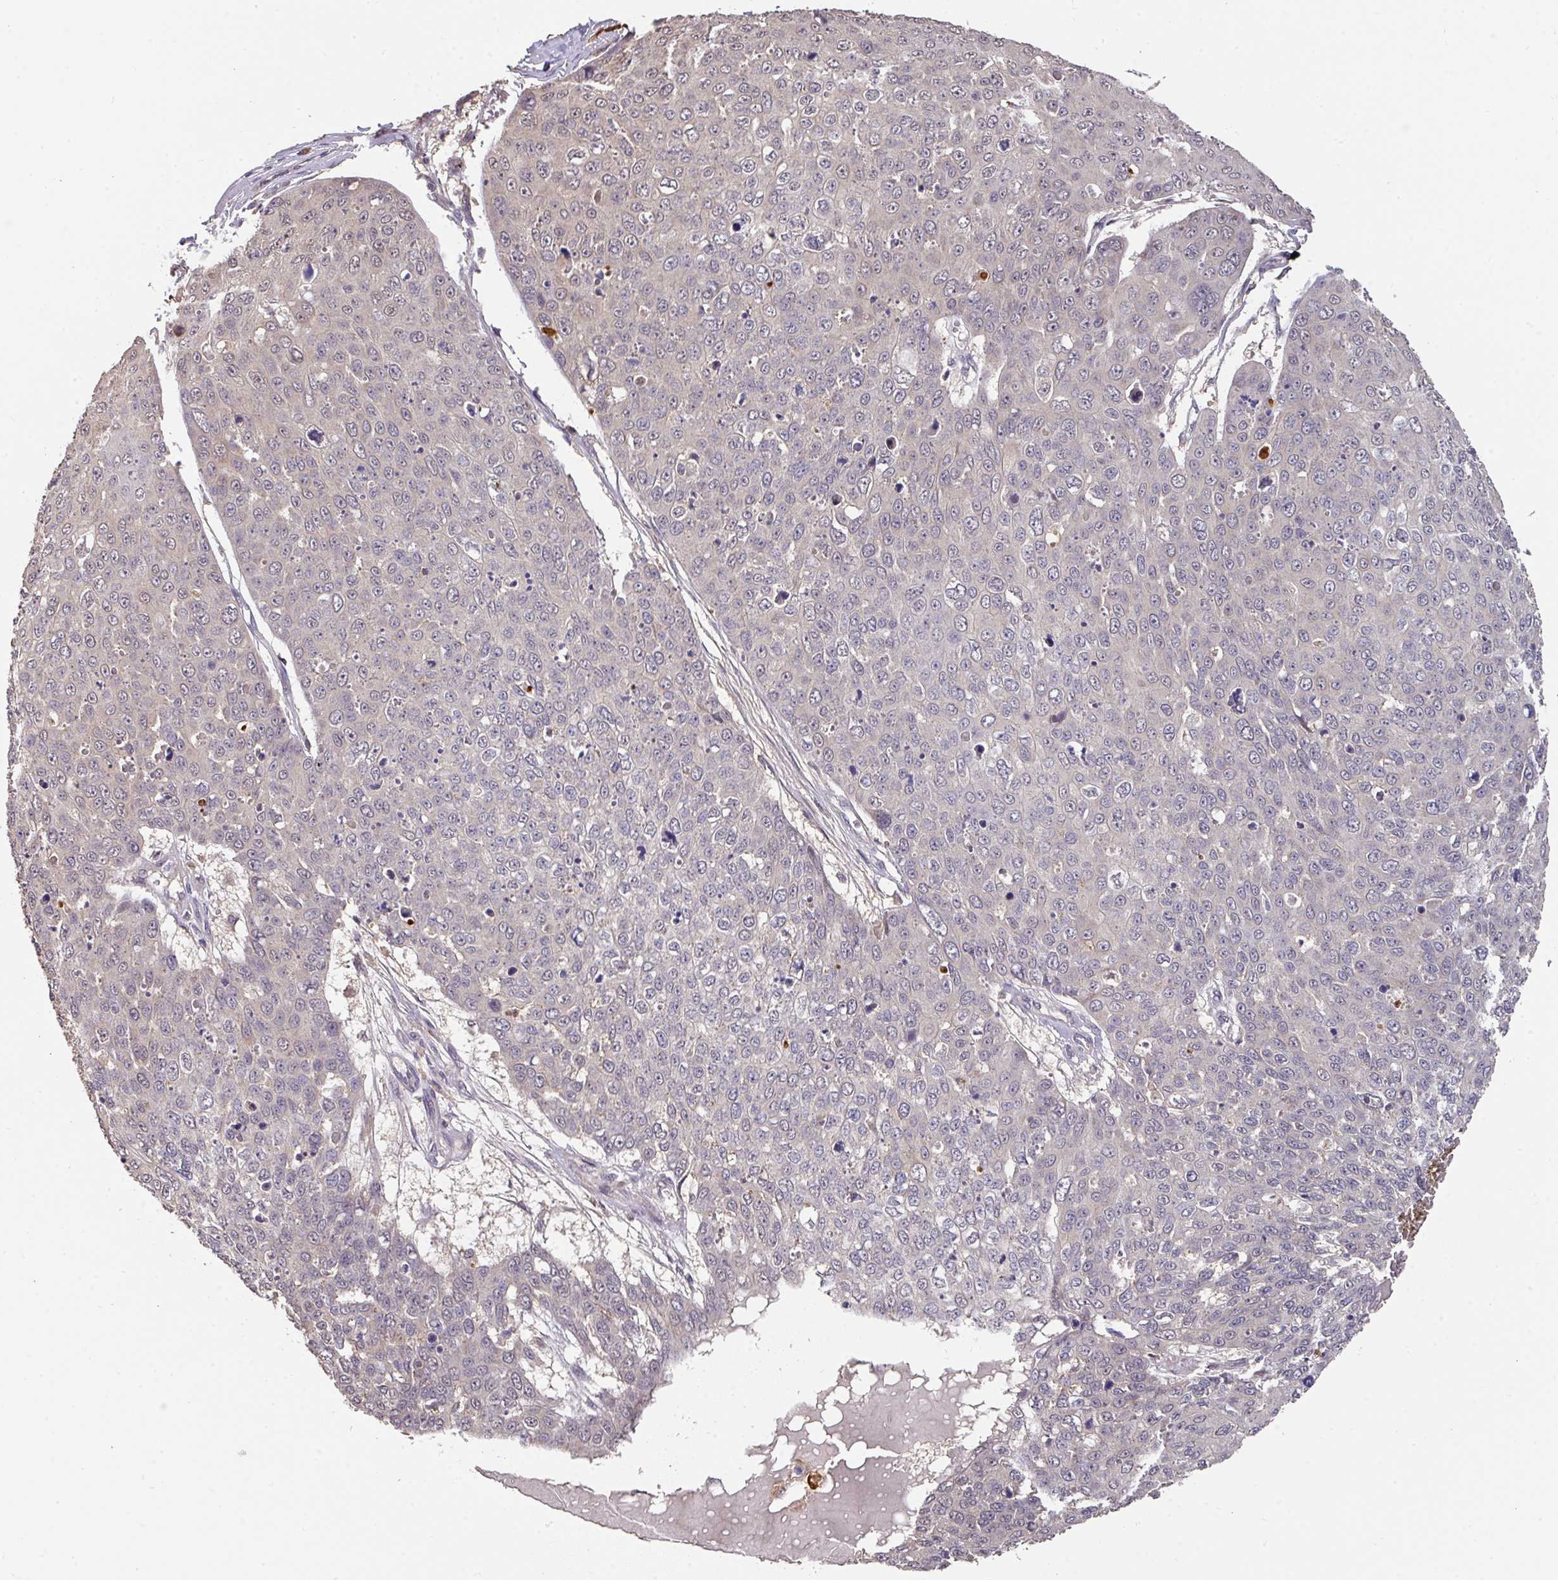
{"staining": {"intensity": "negative", "quantity": "none", "location": "none"}, "tissue": "skin cancer", "cell_type": "Tumor cells", "image_type": "cancer", "snomed": [{"axis": "morphology", "description": "Squamous cell carcinoma, NOS"}, {"axis": "topography", "description": "Skin"}], "caption": "High magnification brightfield microscopy of skin cancer (squamous cell carcinoma) stained with DAB (3,3'-diaminobenzidine) (brown) and counterstained with hematoxylin (blue): tumor cells show no significant expression. (DAB immunohistochemistry (IHC) with hematoxylin counter stain).", "gene": "ACVR2B", "patient": {"sex": "male", "age": 71}}